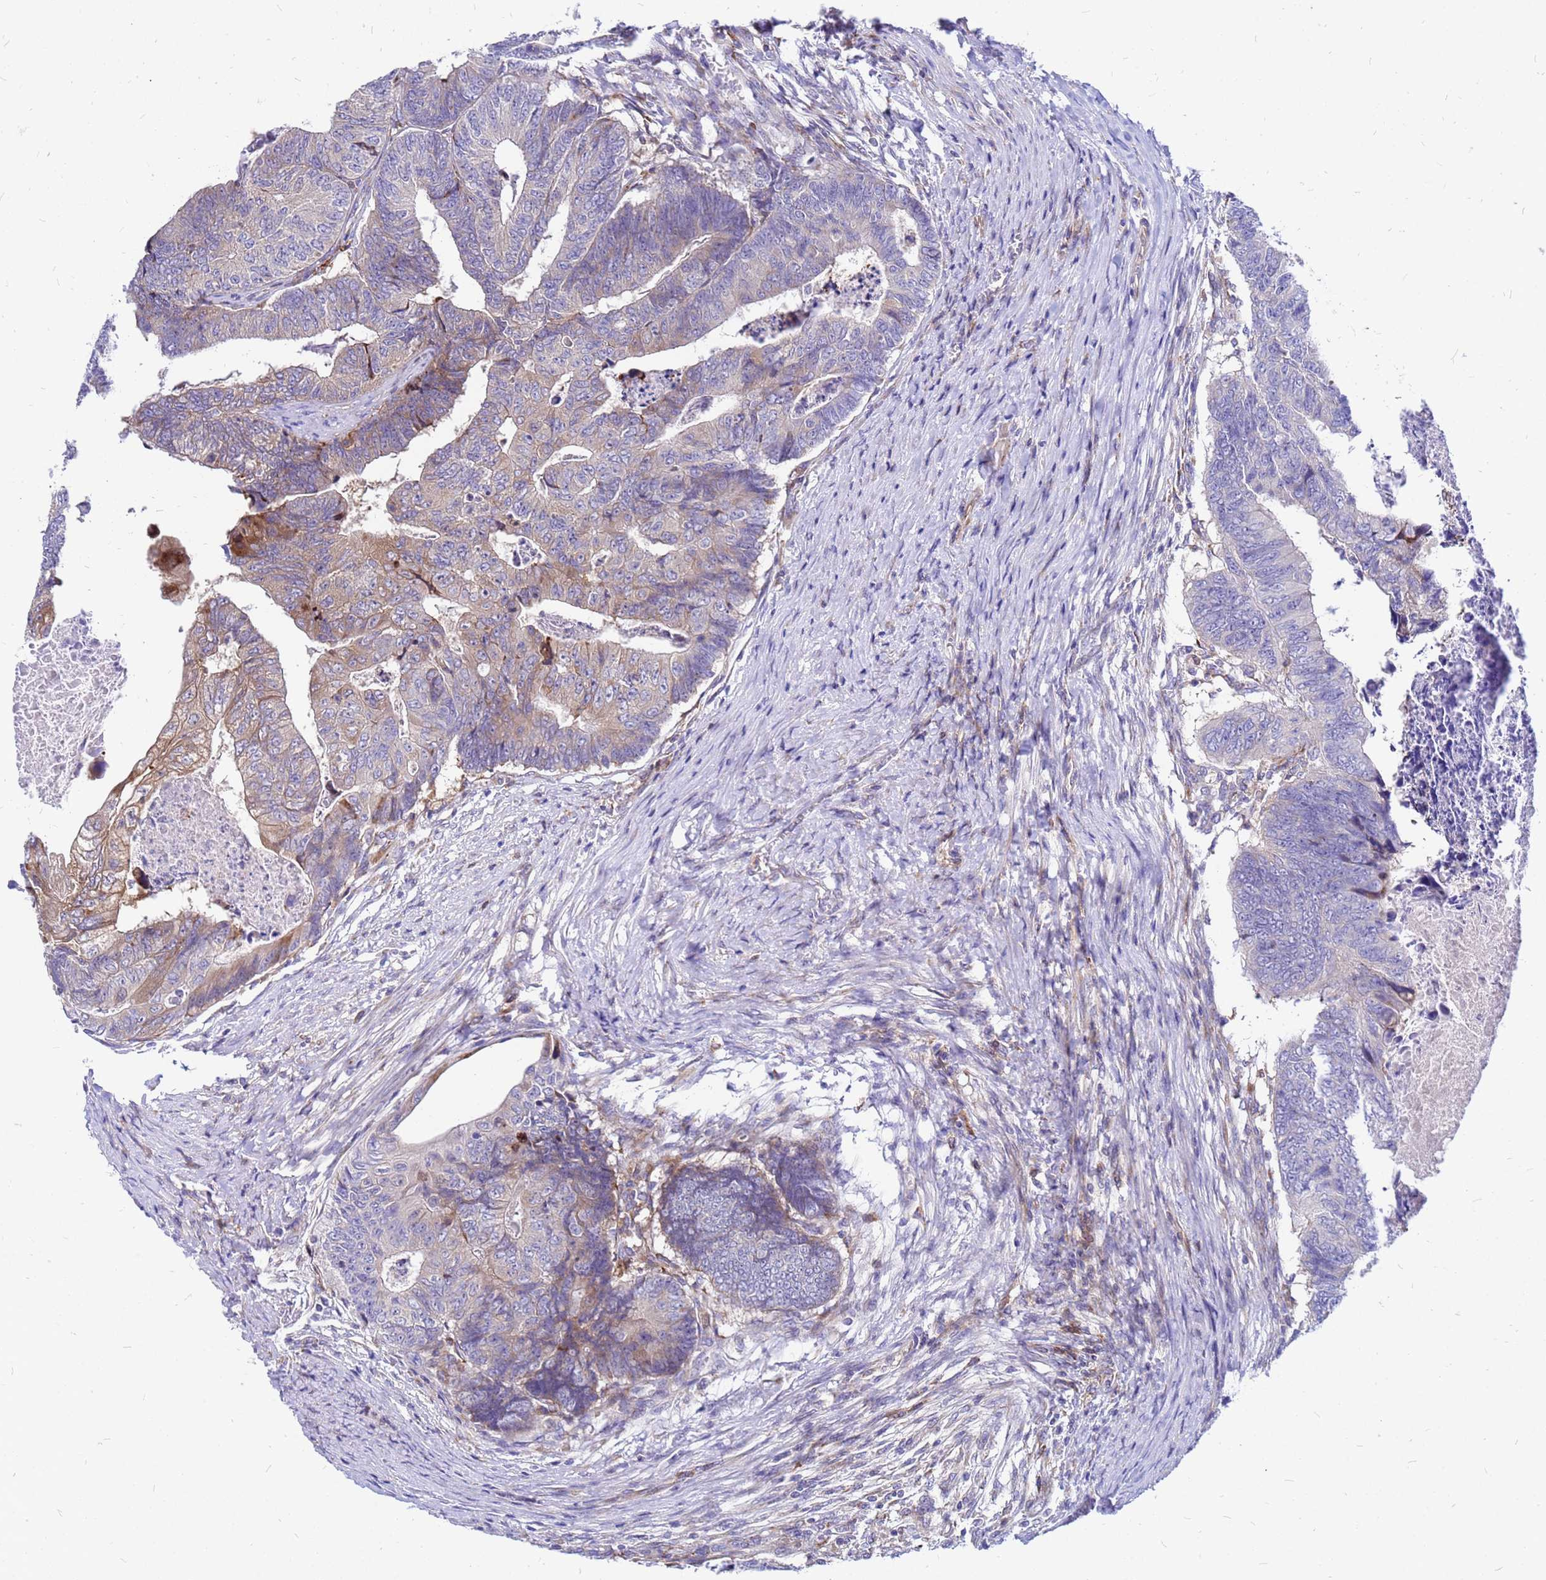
{"staining": {"intensity": "weak", "quantity": "25%-75%", "location": "cytoplasmic/membranous"}, "tissue": "colorectal cancer", "cell_type": "Tumor cells", "image_type": "cancer", "snomed": [{"axis": "morphology", "description": "Adenocarcinoma, NOS"}, {"axis": "topography", "description": "Colon"}], "caption": "IHC of human colorectal adenocarcinoma demonstrates low levels of weak cytoplasmic/membranous staining in about 25%-75% of tumor cells. (DAB (3,3'-diaminobenzidine) IHC, brown staining for protein, blue staining for nuclei).", "gene": "FHIP1A", "patient": {"sex": "female", "age": 67}}